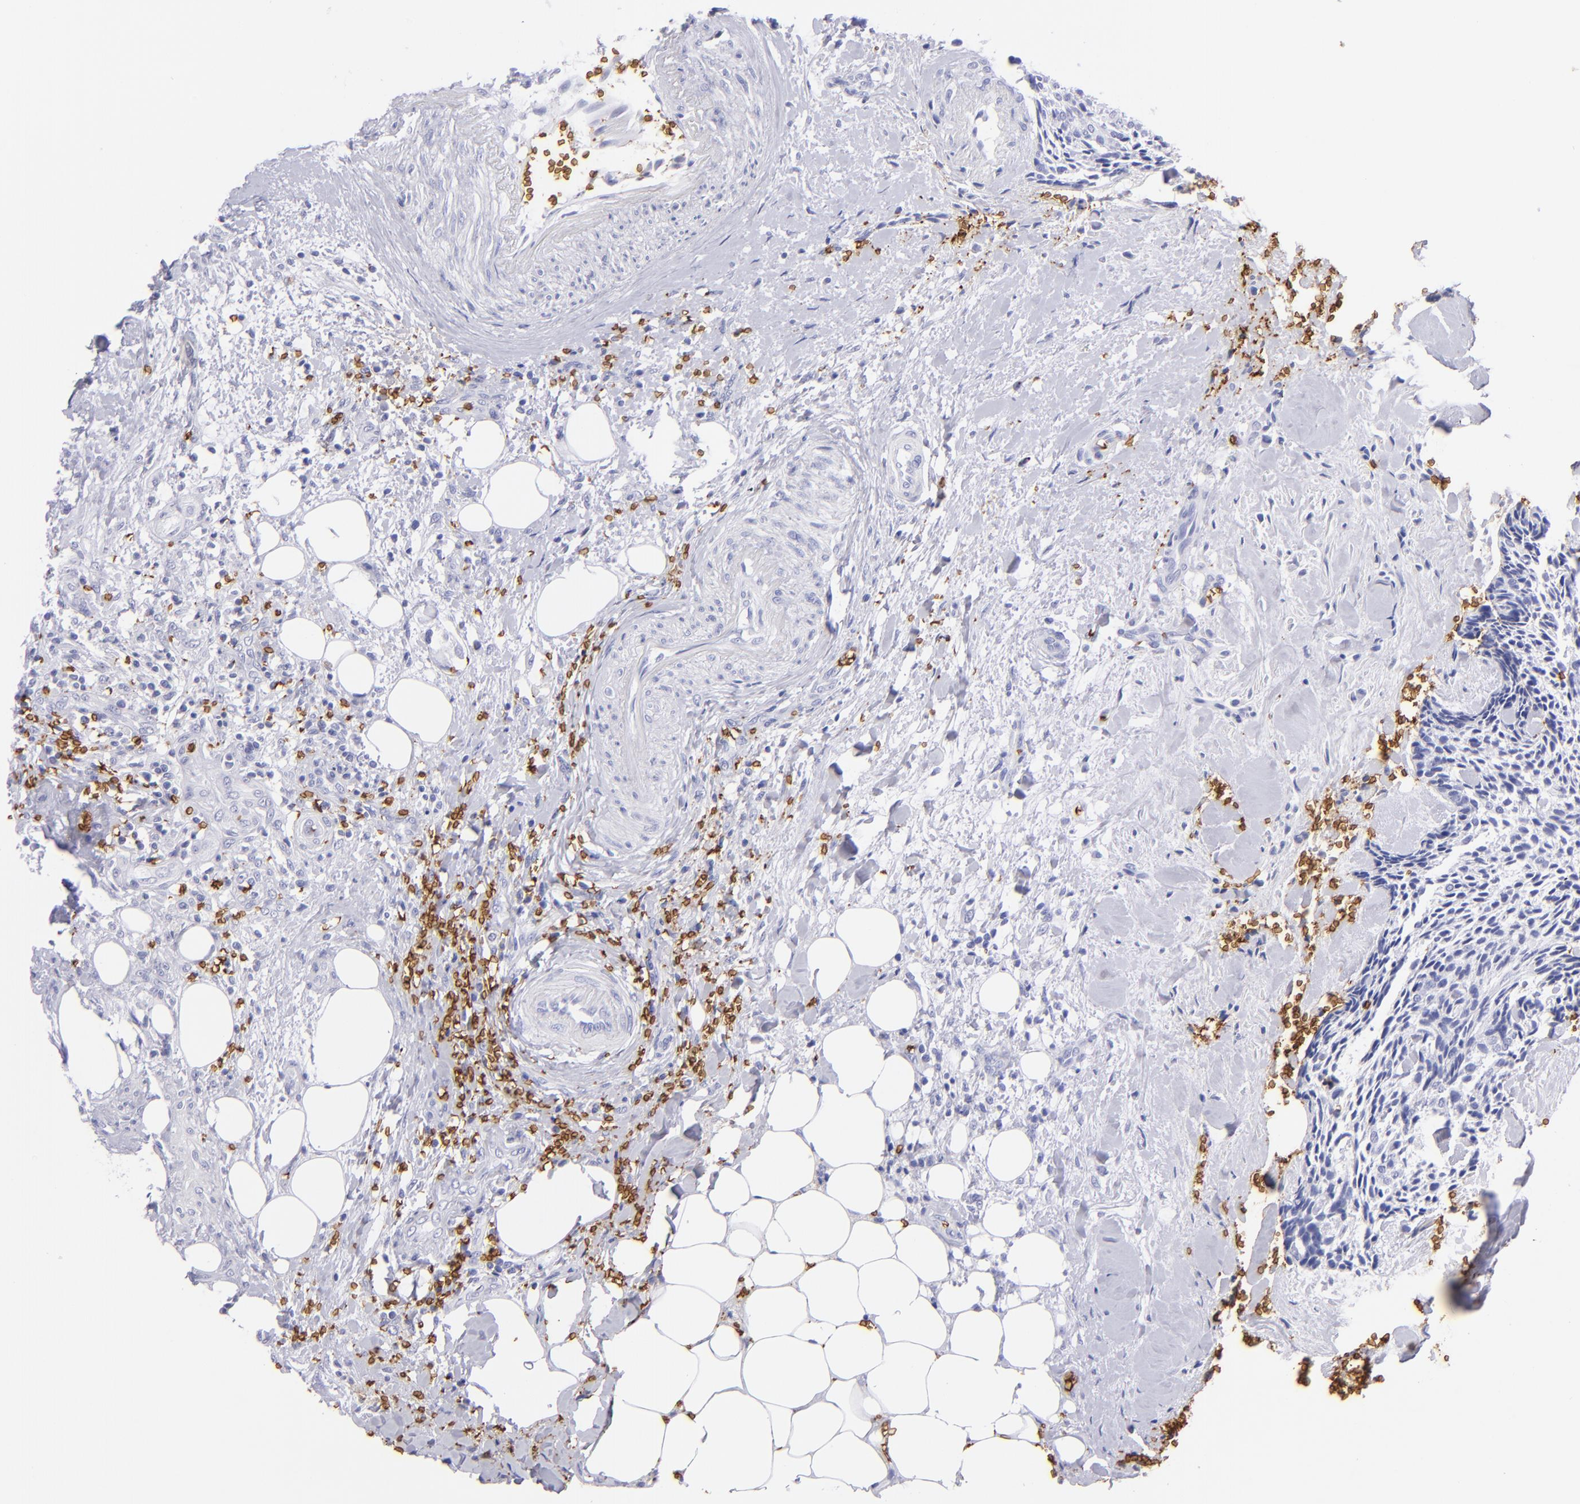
{"staining": {"intensity": "negative", "quantity": "none", "location": "none"}, "tissue": "head and neck cancer", "cell_type": "Tumor cells", "image_type": "cancer", "snomed": [{"axis": "morphology", "description": "Squamous cell carcinoma, NOS"}, {"axis": "topography", "description": "Salivary gland"}, {"axis": "topography", "description": "Head-Neck"}], "caption": "The immunohistochemistry photomicrograph has no significant staining in tumor cells of head and neck squamous cell carcinoma tissue.", "gene": "GYPA", "patient": {"sex": "male", "age": 70}}